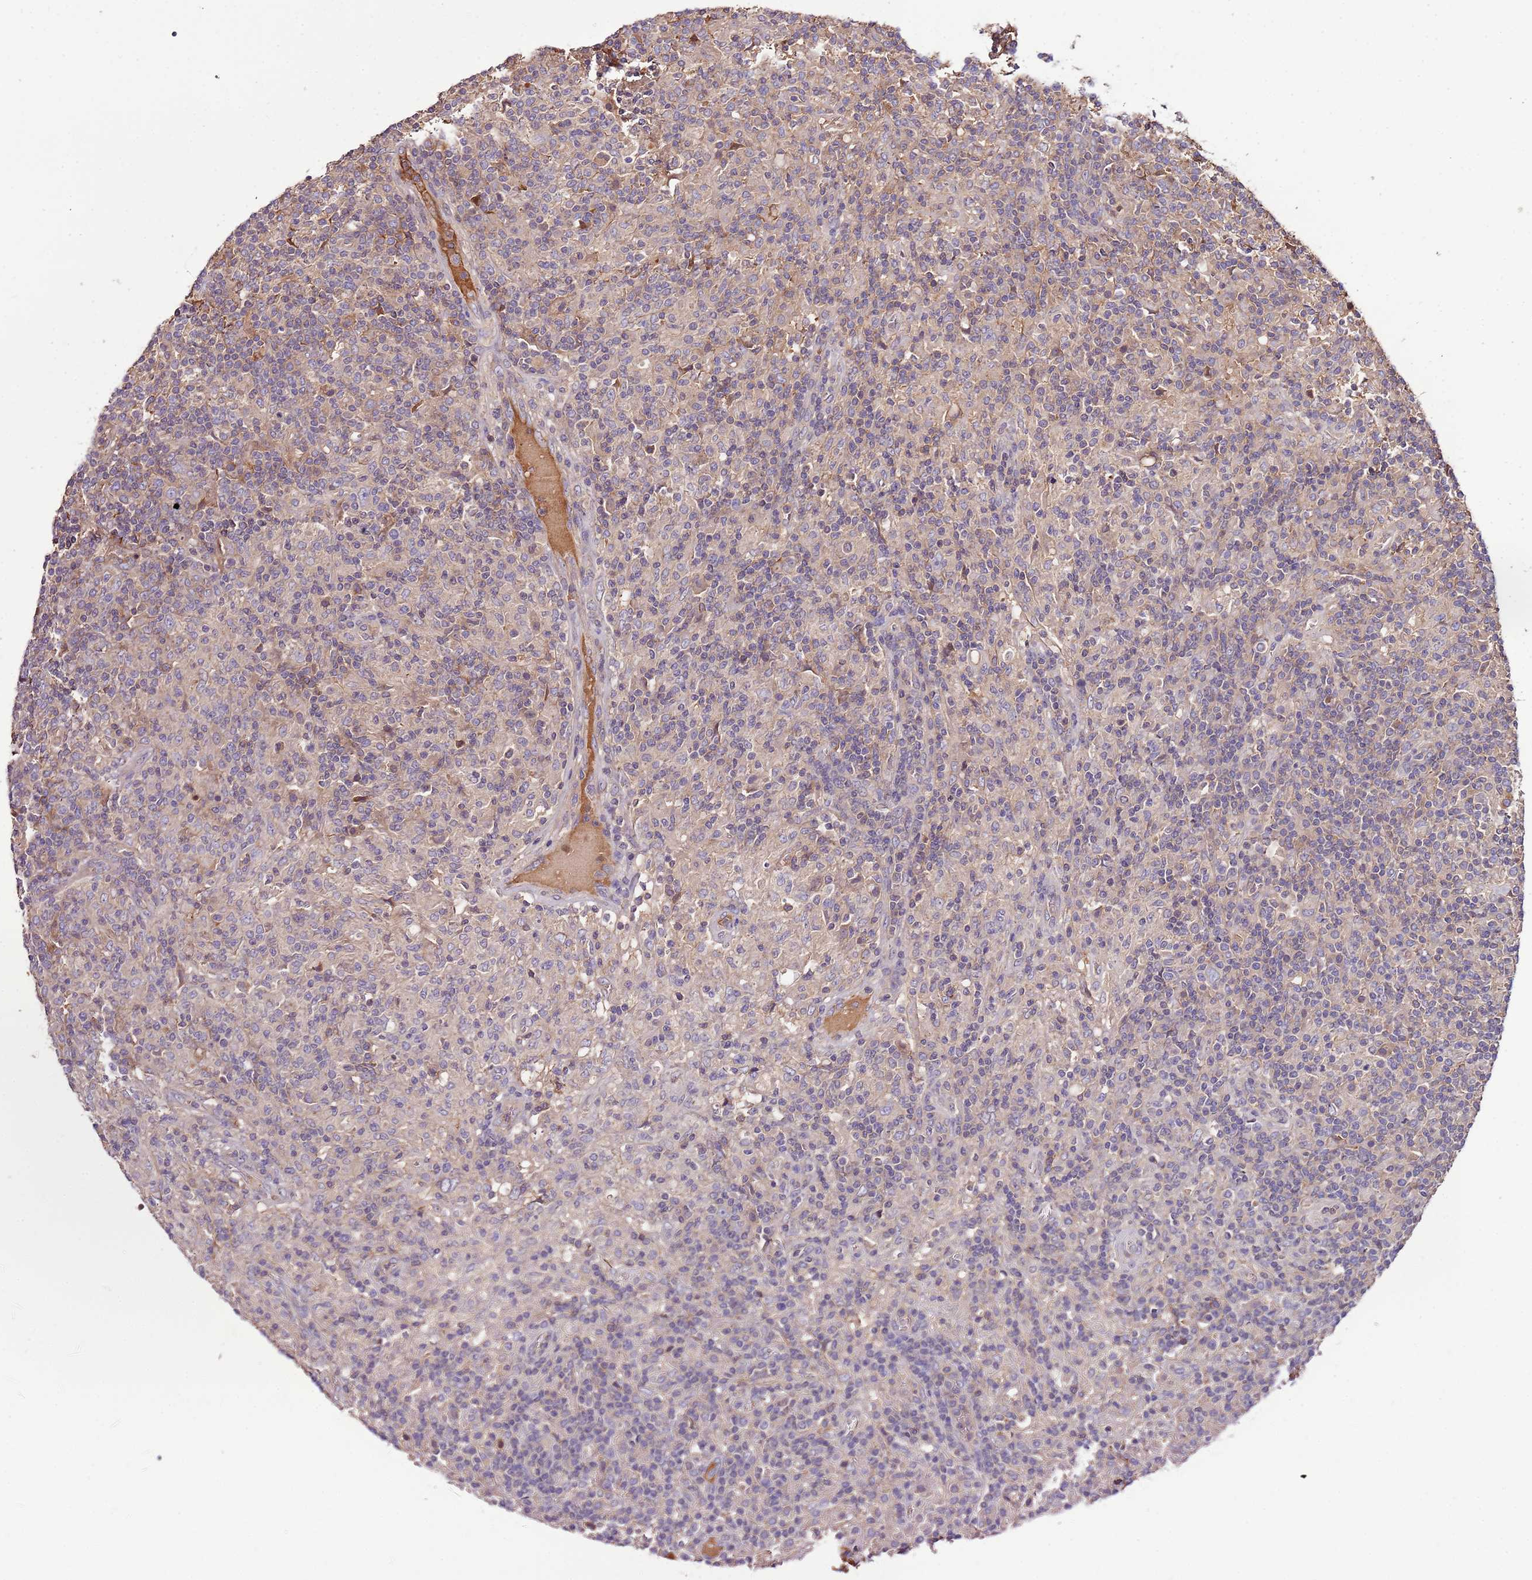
{"staining": {"intensity": "negative", "quantity": "none", "location": "none"}, "tissue": "lymphoma", "cell_type": "Tumor cells", "image_type": "cancer", "snomed": [{"axis": "morphology", "description": "Hodgkin's disease, NOS"}, {"axis": "topography", "description": "Lymph node"}], "caption": "Immunohistochemical staining of human Hodgkin's disease demonstrates no significant staining in tumor cells. (DAB (3,3'-diaminobenzidine) IHC, high magnification).", "gene": "DENR", "patient": {"sex": "male", "age": 70}}